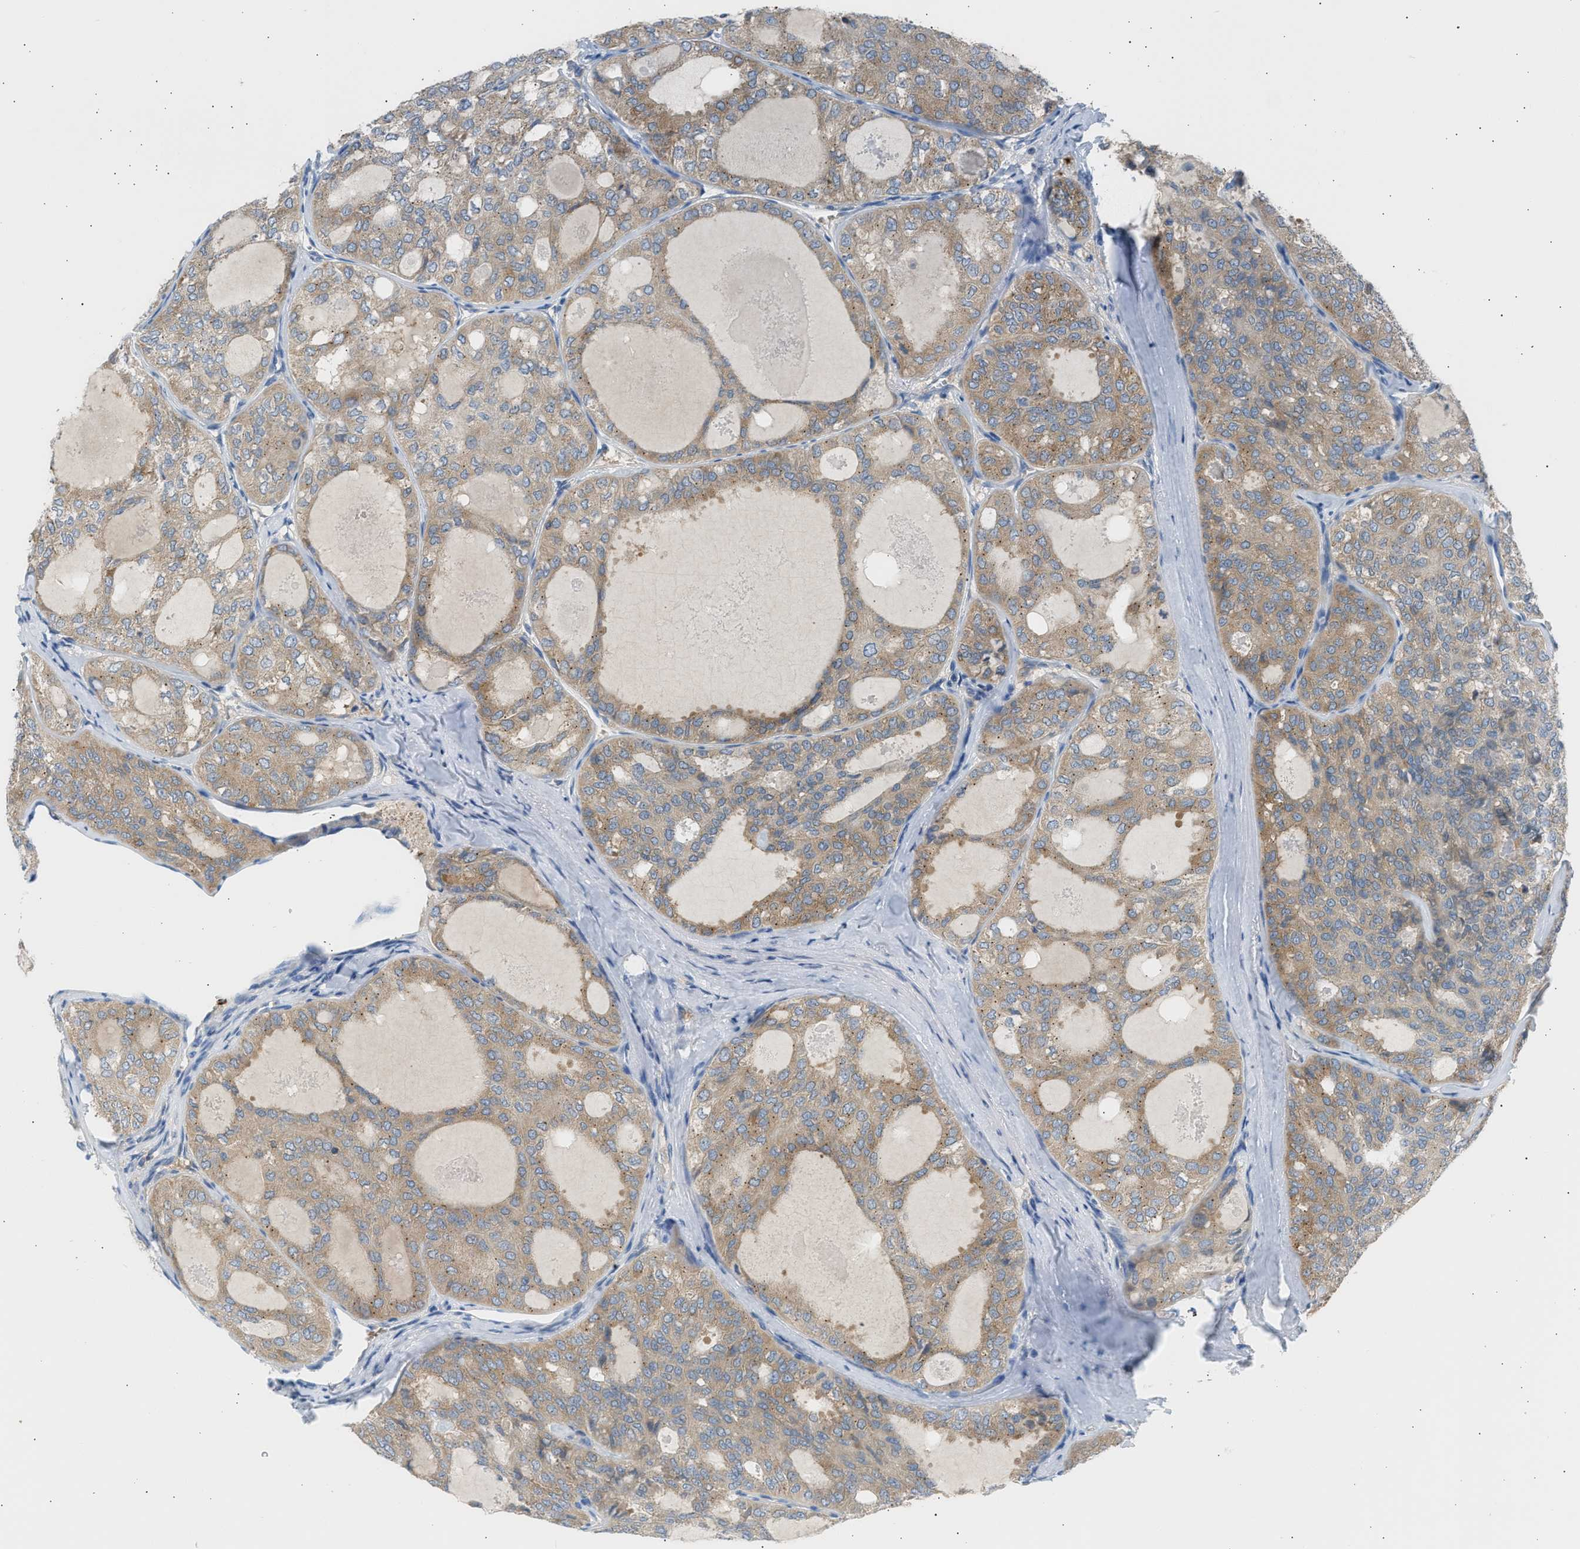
{"staining": {"intensity": "weak", "quantity": ">75%", "location": "cytoplasmic/membranous"}, "tissue": "thyroid cancer", "cell_type": "Tumor cells", "image_type": "cancer", "snomed": [{"axis": "morphology", "description": "Follicular adenoma carcinoma, NOS"}, {"axis": "topography", "description": "Thyroid gland"}], "caption": "Immunohistochemistry (IHC) (DAB (3,3'-diaminobenzidine)) staining of thyroid cancer (follicular adenoma carcinoma) exhibits weak cytoplasmic/membranous protein expression in about >75% of tumor cells.", "gene": "TRIM50", "patient": {"sex": "male", "age": 75}}